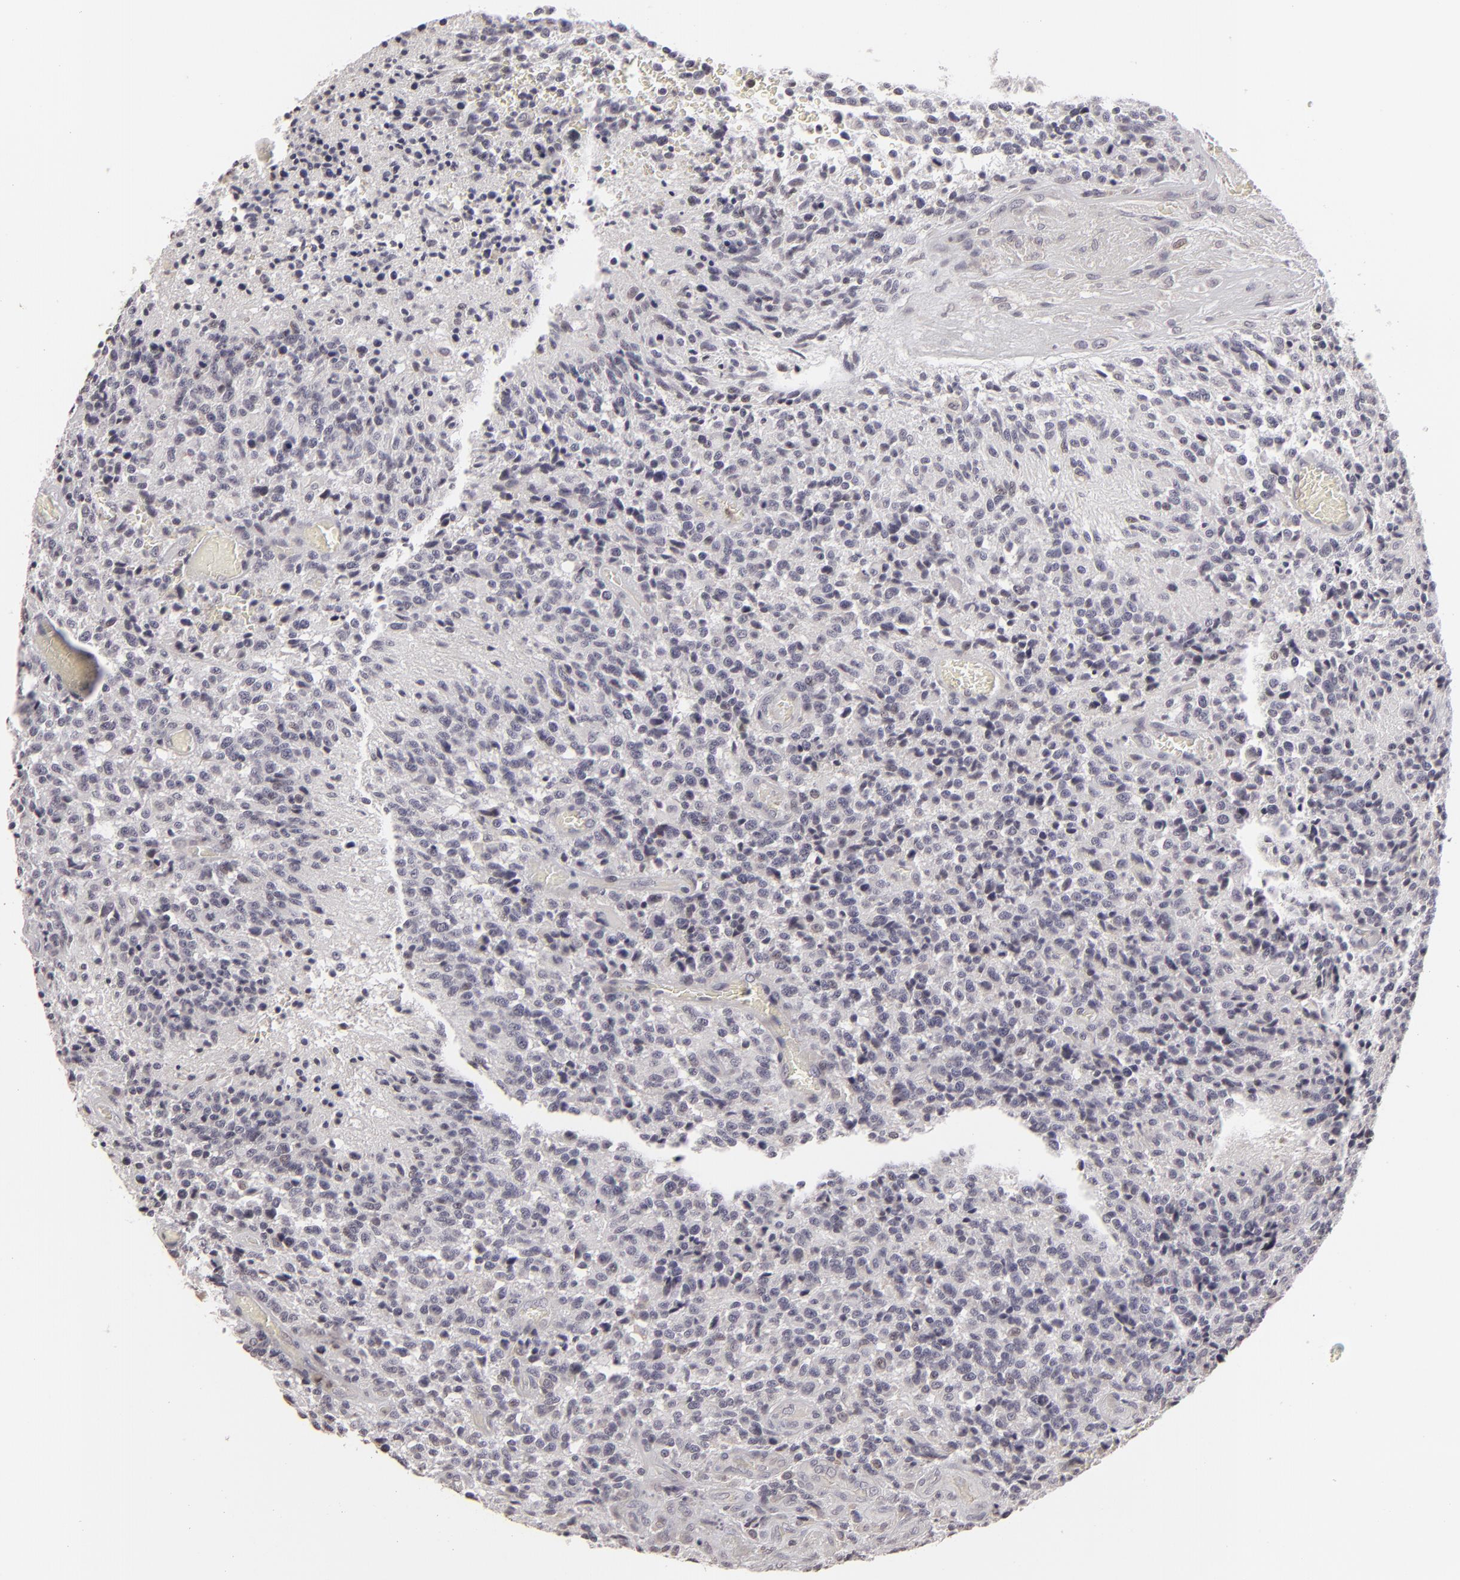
{"staining": {"intensity": "negative", "quantity": "none", "location": "none"}, "tissue": "glioma", "cell_type": "Tumor cells", "image_type": "cancer", "snomed": [{"axis": "morphology", "description": "Glioma, malignant, High grade"}, {"axis": "topography", "description": "Brain"}], "caption": "Tumor cells are negative for brown protein staining in glioma.", "gene": "CLDN2", "patient": {"sex": "male", "age": 36}}